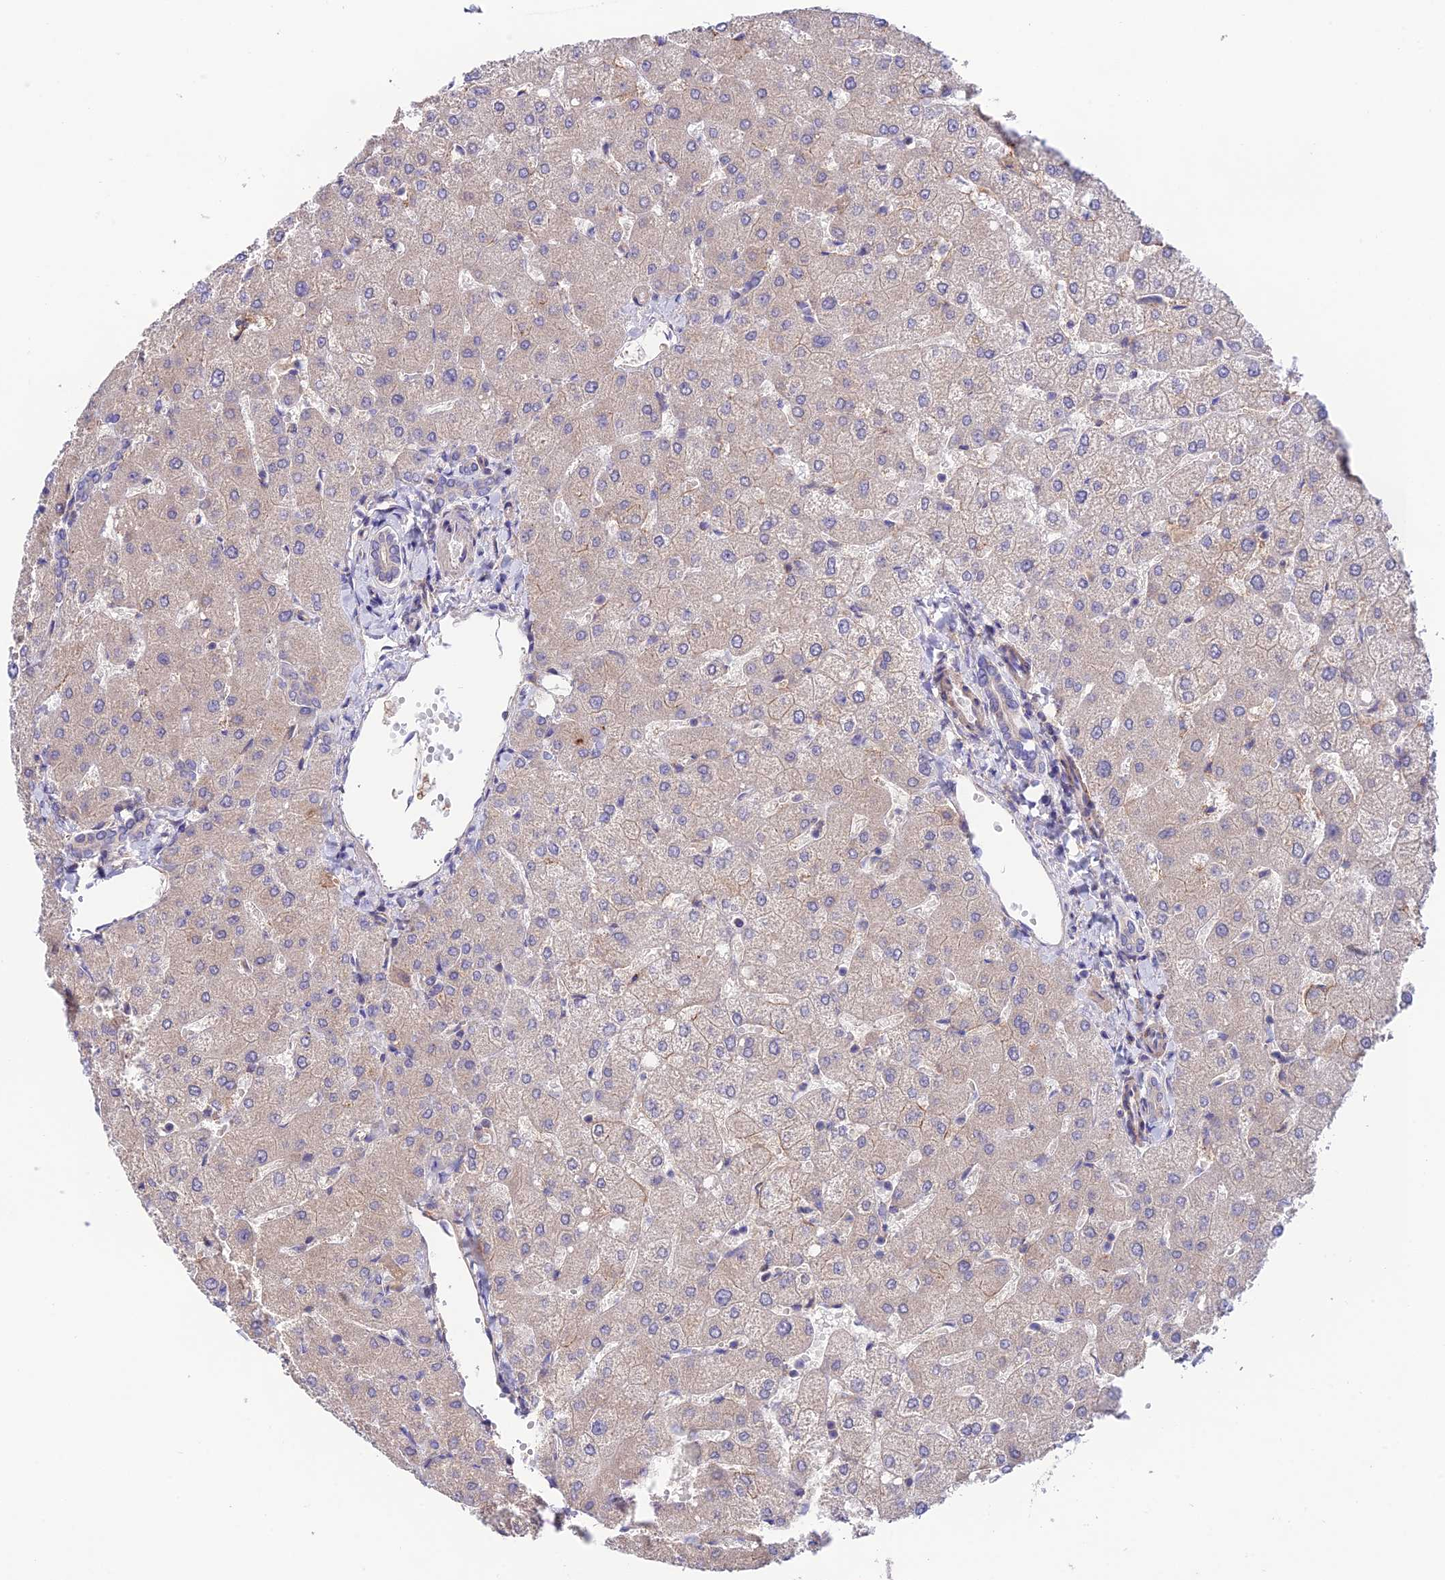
{"staining": {"intensity": "negative", "quantity": "none", "location": "none"}, "tissue": "liver", "cell_type": "Cholangiocytes", "image_type": "normal", "snomed": [{"axis": "morphology", "description": "Normal tissue, NOS"}, {"axis": "topography", "description": "Liver"}], "caption": "Immunohistochemistry (IHC) histopathology image of normal liver stained for a protein (brown), which displays no positivity in cholangiocytes.", "gene": "BRME1", "patient": {"sex": "female", "age": 54}}